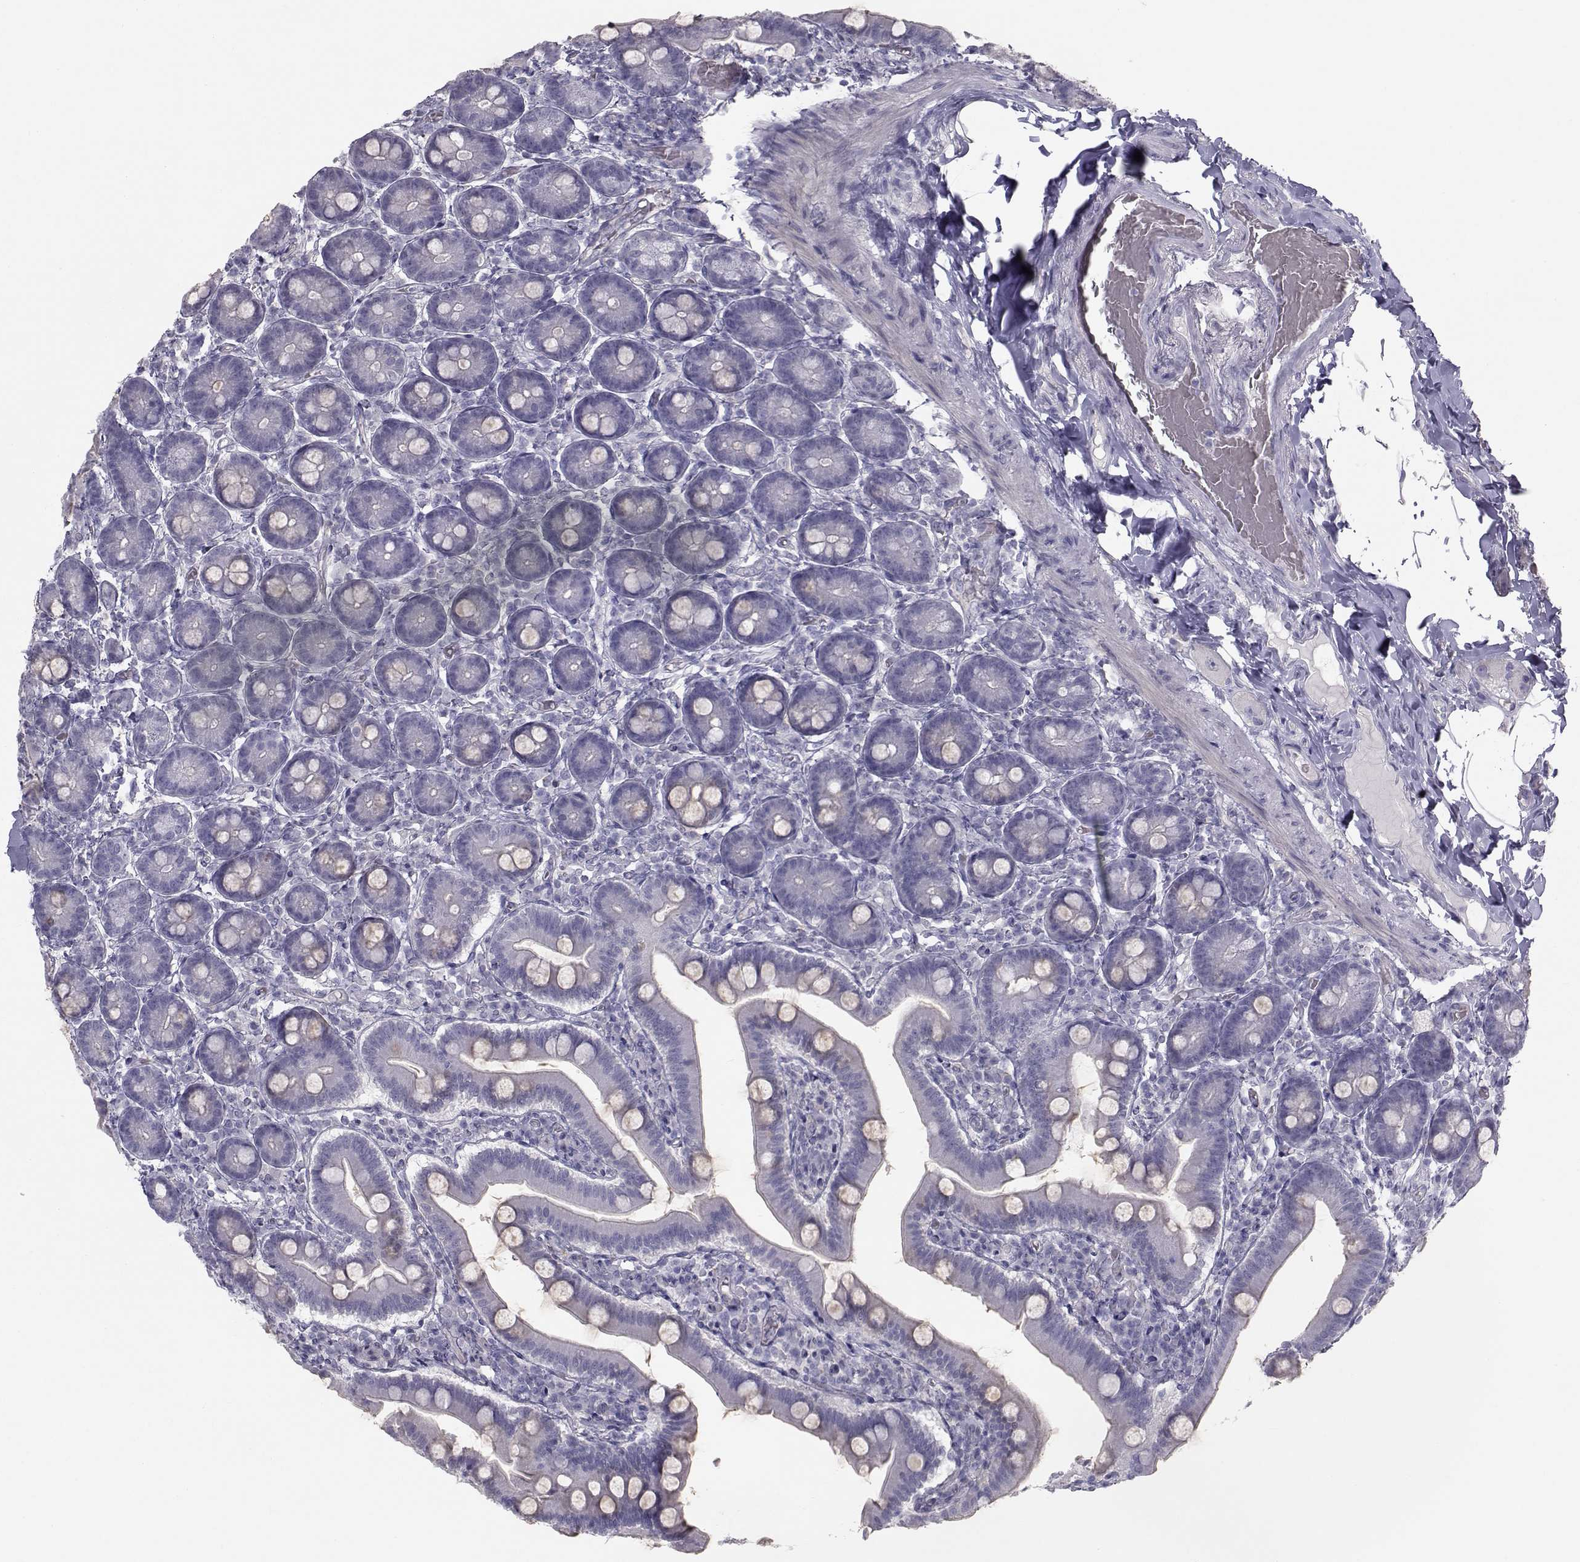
{"staining": {"intensity": "negative", "quantity": "none", "location": "none"}, "tissue": "small intestine", "cell_type": "Glandular cells", "image_type": "normal", "snomed": [{"axis": "morphology", "description": "Normal tissue, NOS"}, {"axis": "topography", "description": "Small intestine"}], "caption": "Immunohistochemistry (IHC) photomicrograph of benign small intestine: small intestine stained with DAB (3,3'-diaminobenzidine) reveals no significant protein positivity in glandular cells. (Stains: DAB (3,3'-diaminobenzidine) immunohistochemistry with hematoxylin counter stain, Microscopy: brightfield microscopy at high magnification).", "gene": "GARIN3", "patient": {"sex": "male", "age": 66}}